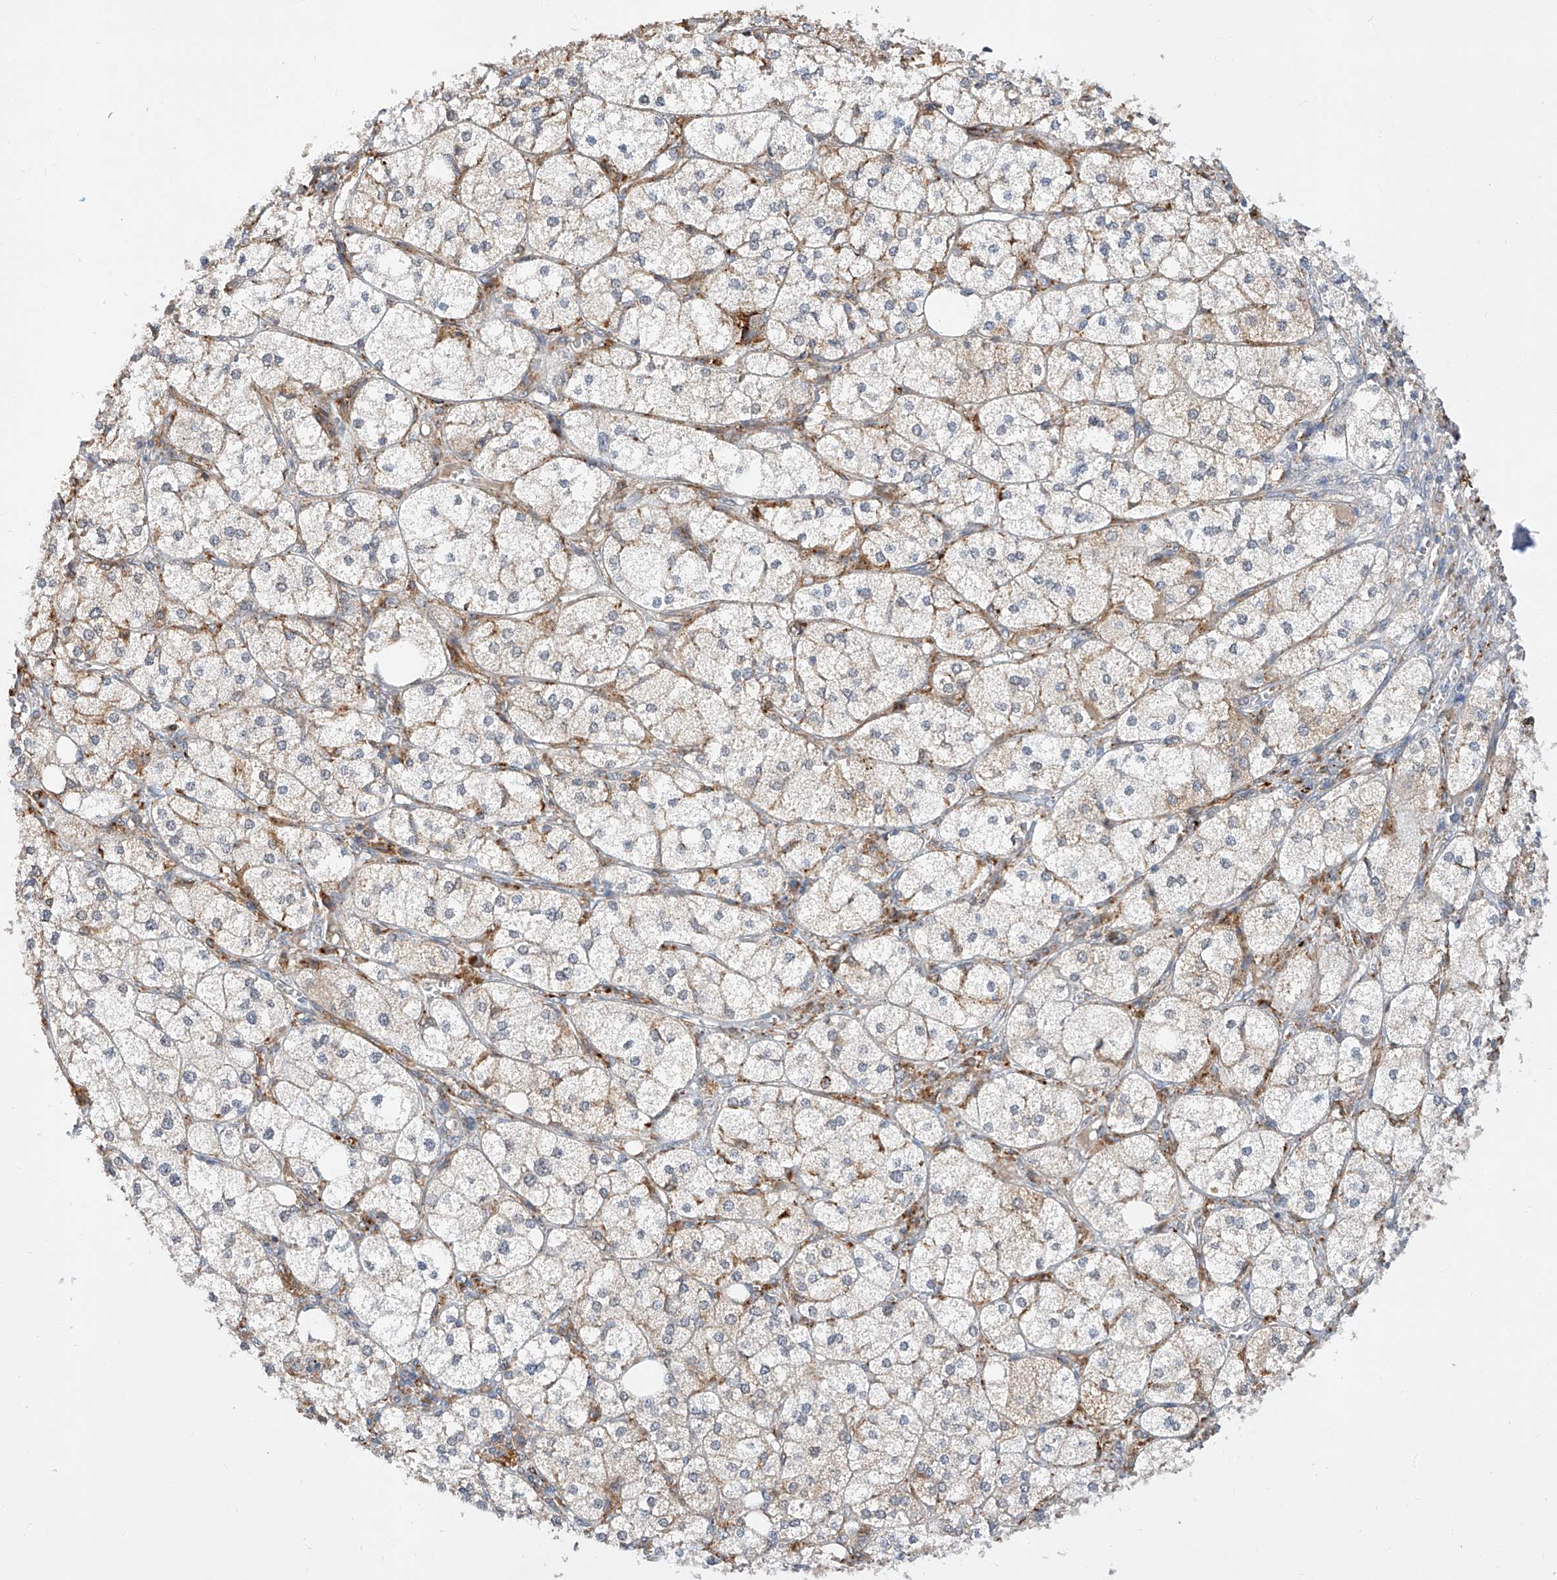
{"staining": {"intensity": "moderate", "quantity": "25%-75%", "location": "cytoplasmic/membranous"}, "tissue": "adrenal gland", "cell_type": "Glandular cells", "image_type": "normal", "snomed": [{"axis": "morphology", "description": "Normal tissue, NOS"}, {"axis": "topography", "description": "Adrenal gland"}], "caption": "The photomicrograph shows staining of normal adrenal gland, revealing moderate cytoplasmic/membranous protein expression (brown color) within glandular cells. Using DAB (brown) and hematoxylin (blue) stains, captured at high magnification using brightfield microscopy.", "gene": "DIRAS3", "patient": {"sex": "female", "age": 61}}